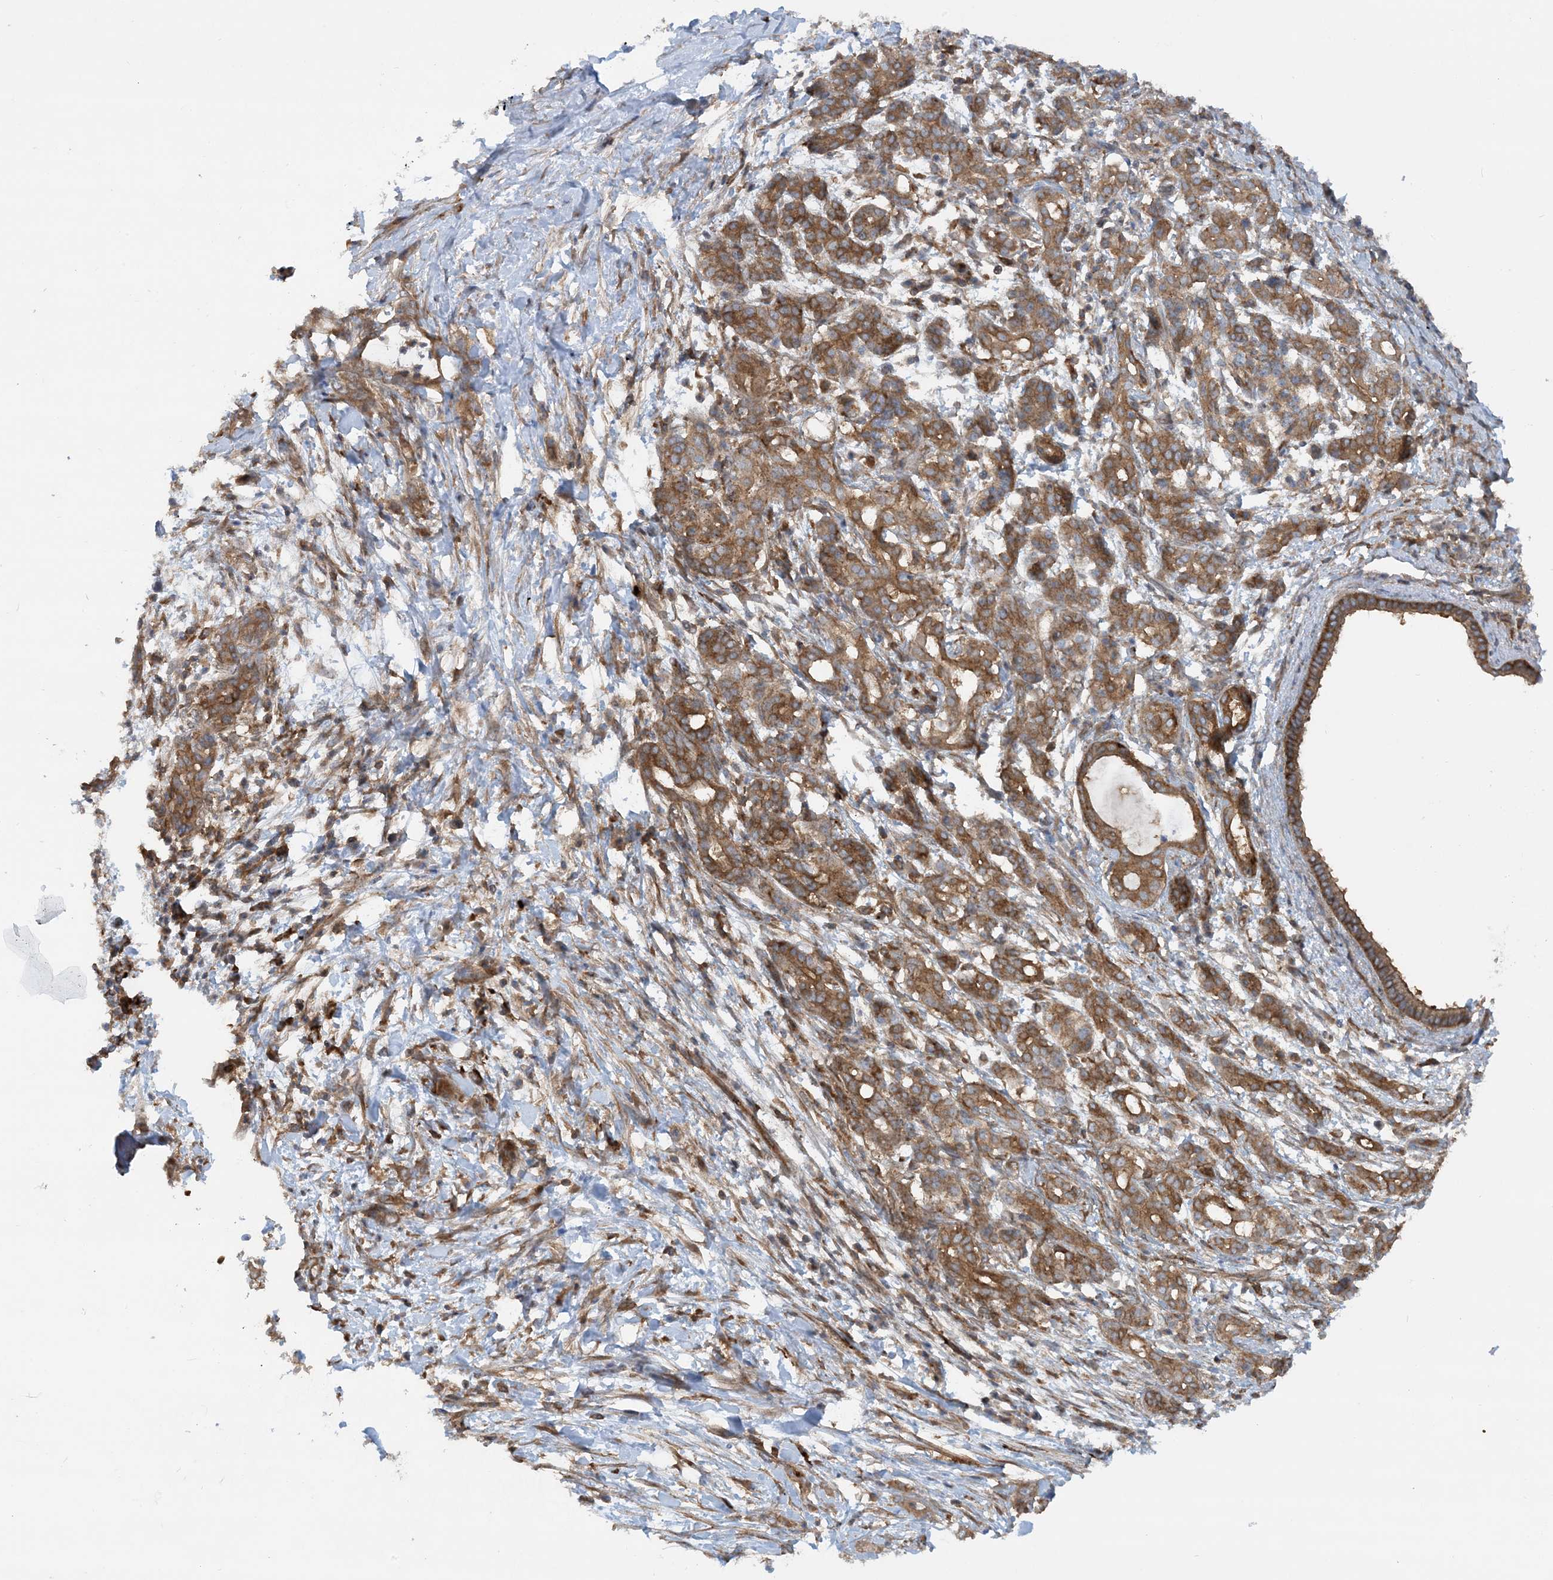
{"staining": {"intensity": "moderate", "quantity": ">75%", "location": "cytoplasmic/membranous"}, "tissue": "pancreatic cancer", "cell_type": "Tumor cells", "image_type": "cancer", "snomed": [{"axis": "morphology", "description": "Adenocarcinoma, NOS"}, {"axis": "topography", "description": "Pancreas"}], "caption": "Immunohistochemistry (IHC) image of pancreatic cancer stained for a protein (brown), which displays medium levels of moderate cytoplasmic/membranous positivity in approximately >75% of tumor cells.", "gene": "STAM2", "patient": {"sex": "female", "age": 55}}